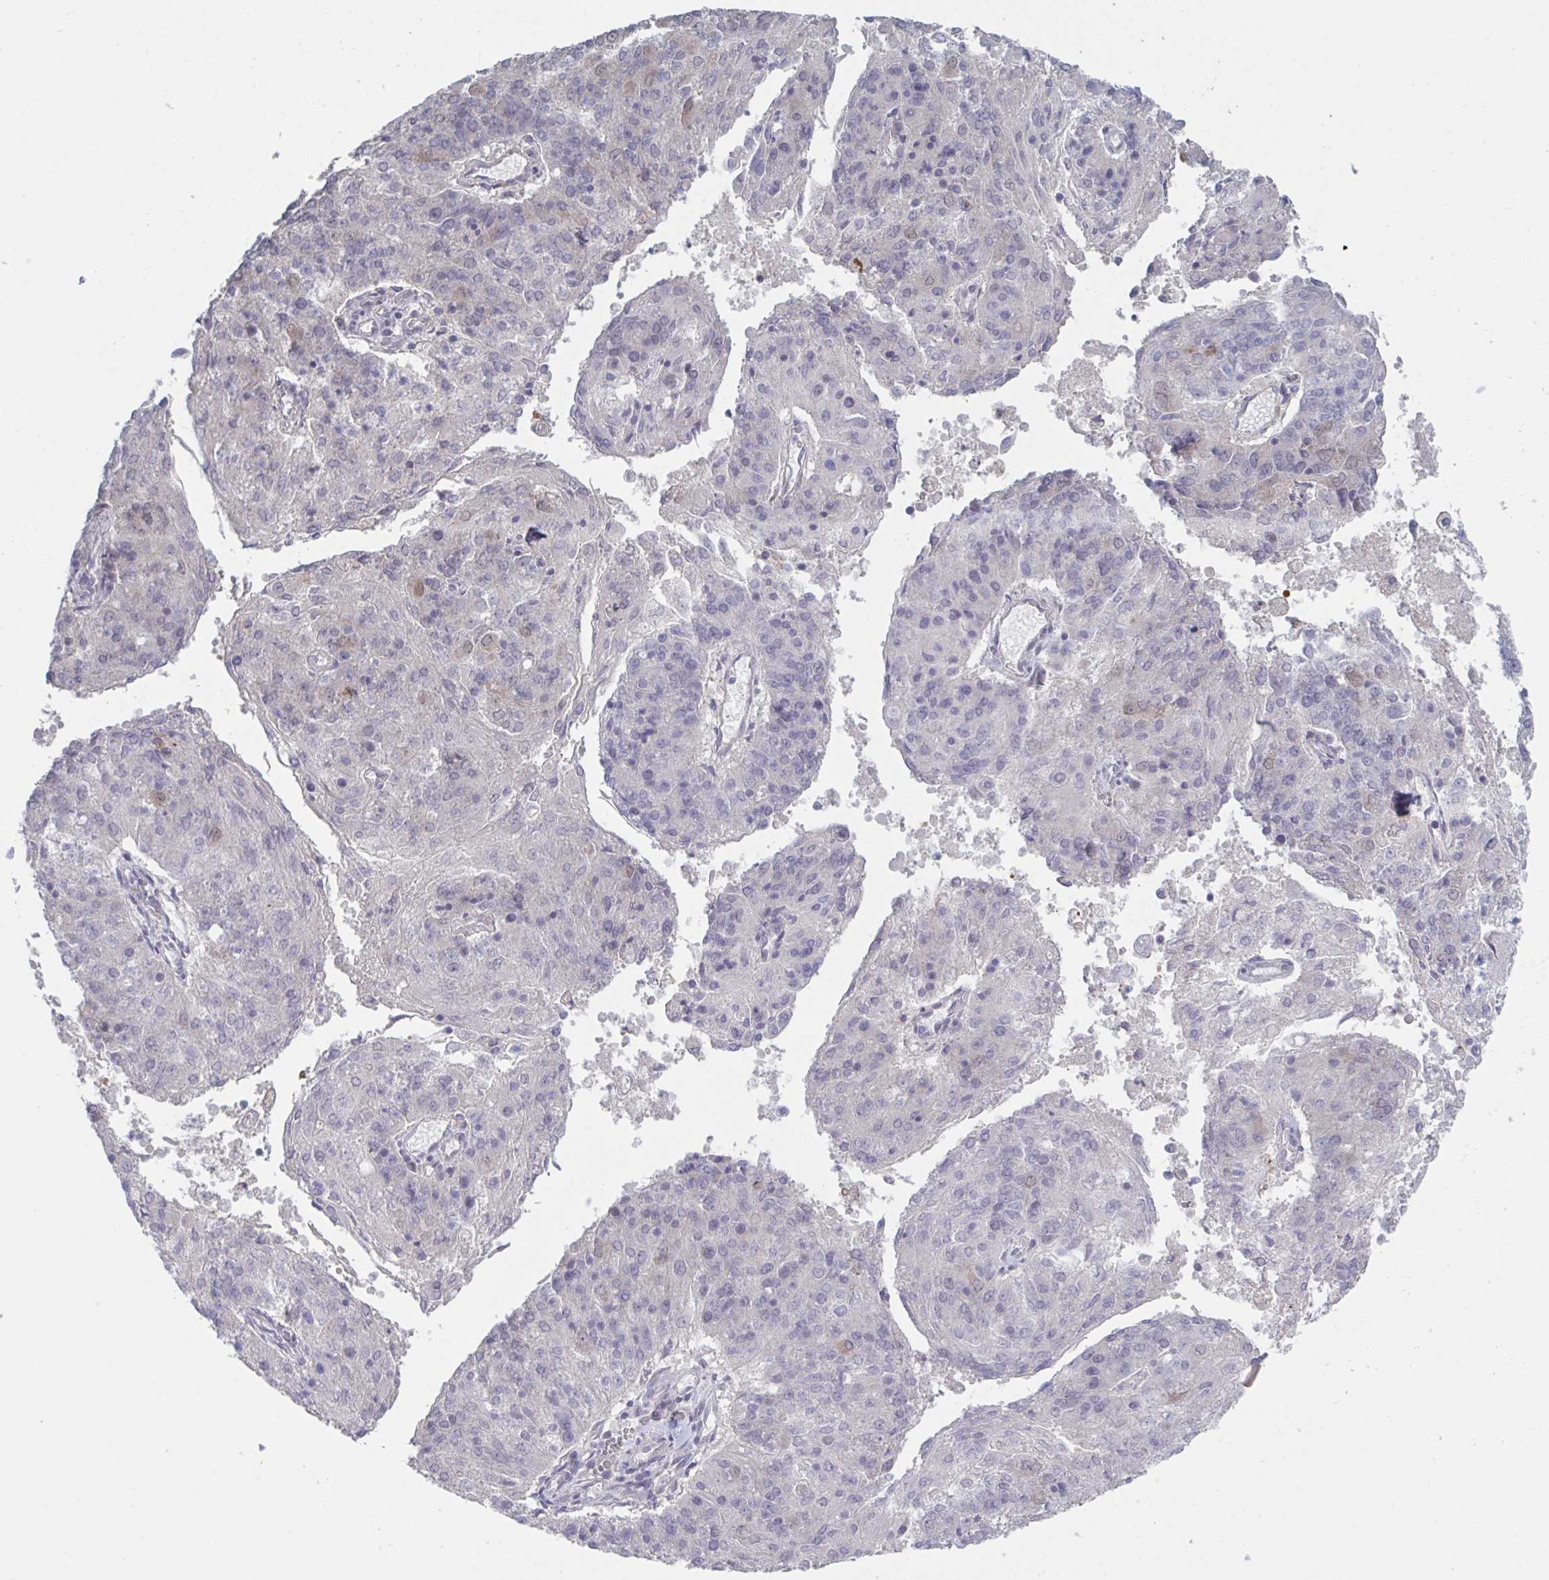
{"staining": {"intensity": "negative", "quantity": "none", "location": "none"}, "tissue": "endometrial cancer", "cell_type": "Tumor cells", "image_type": "cancer", "snomed": [{"axis": "morphology", "description": "Adenocarcinoma, NOS"}, {"axis": "topography", "description": "Endometrium"}], "caption": "Immunohistochemistry (IHC) histopathology image of human endometrial cancer stained for a protein (brown), which shows no positivity in tumor cells. Brightfield microscopy of IHC stained with DAB (brown) and hematoxylin (blue), captured at high magnification.", "gene": "STK26", "patient": {"sex": "female", "age": 82}}